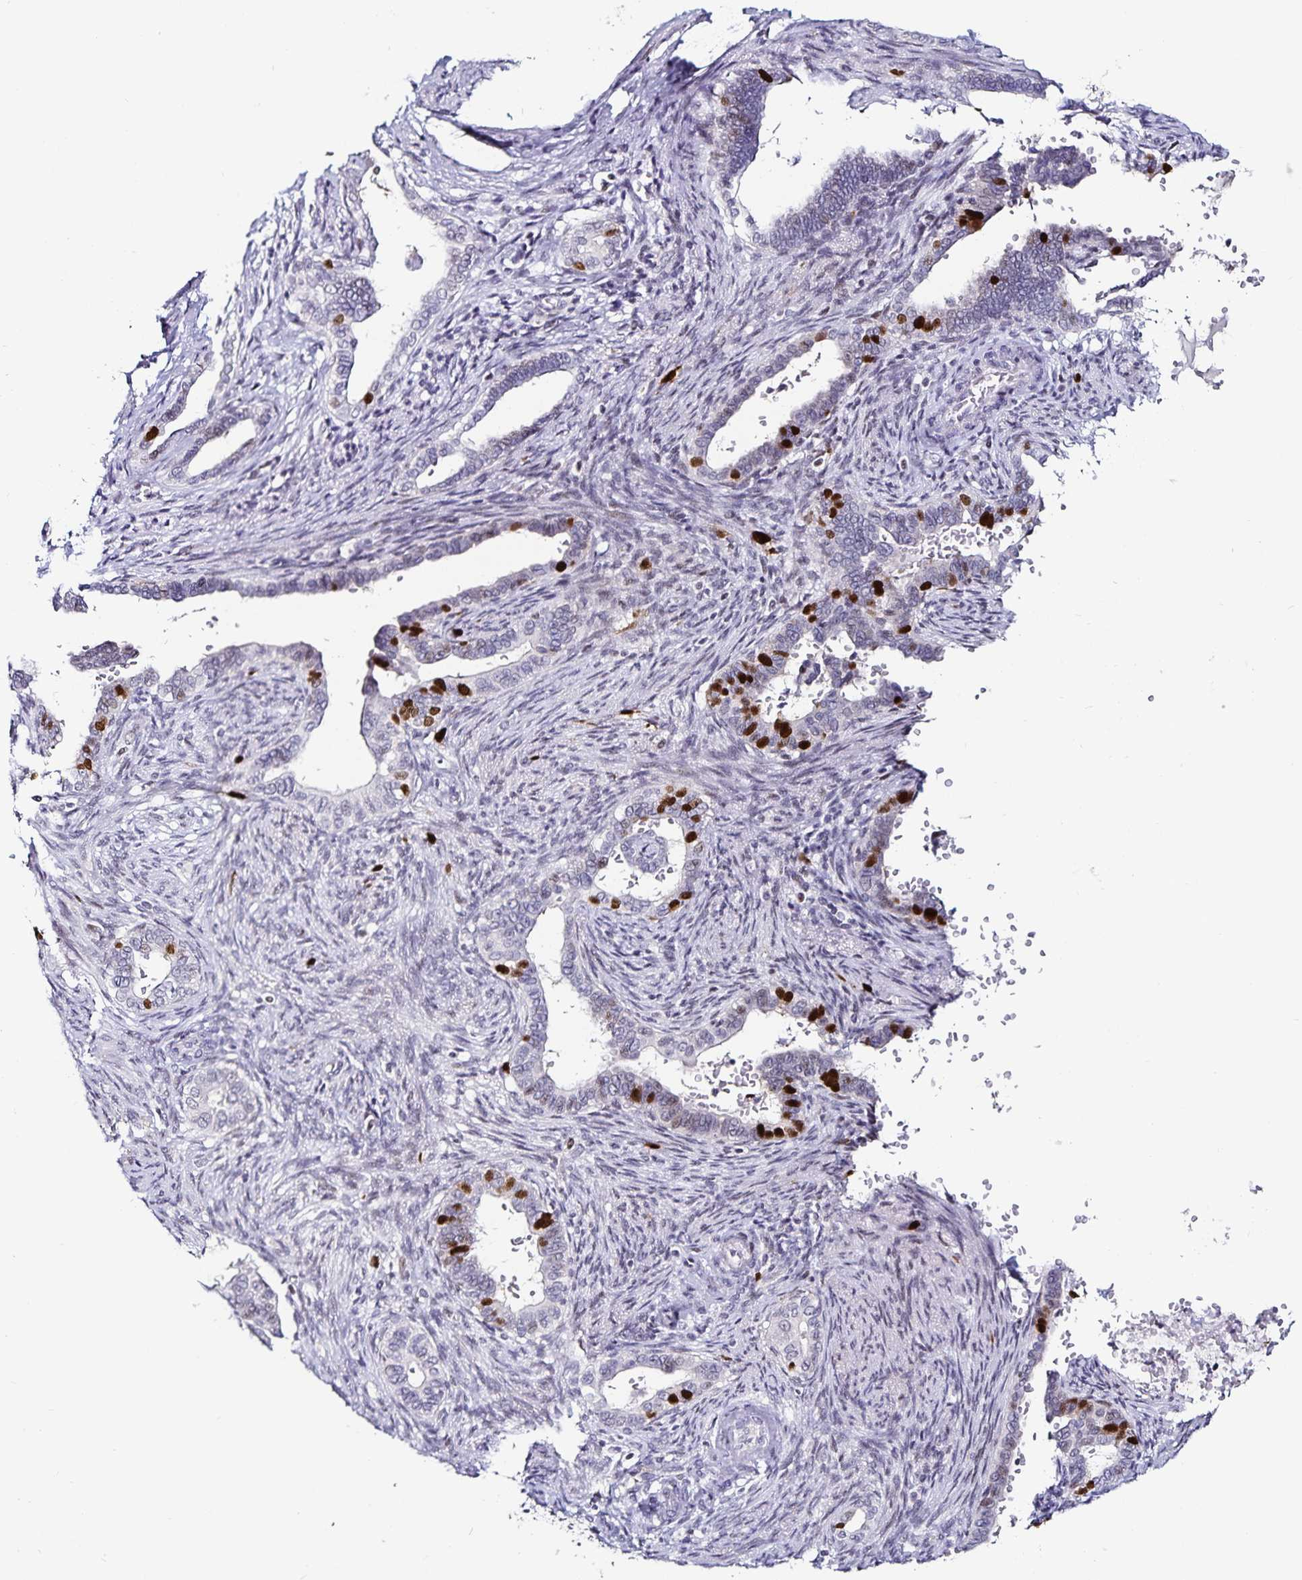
{"staining": {"intensity": "strong", "quantity": "<25%", "location": "nuclear"}, "tissue": "cervical cancer", "cell_type": "Tumor cells", "image_type": "cancer", "snomed": [{"axis": "morphology", "description": "Adenocarcinoma, NOS"}, {"axis": "morphology", "description": "Adenocarcinoma, Low grade"}, {"axis": "topography", "description": "Cervix"}], "caption": "This micrograph displays IHC staining of cervical cancer, with medium strong nuclear expression in approximately <25% of tumor cells.", "gene": "ANLN", "patient": {"sex": "female", "age": 35}}